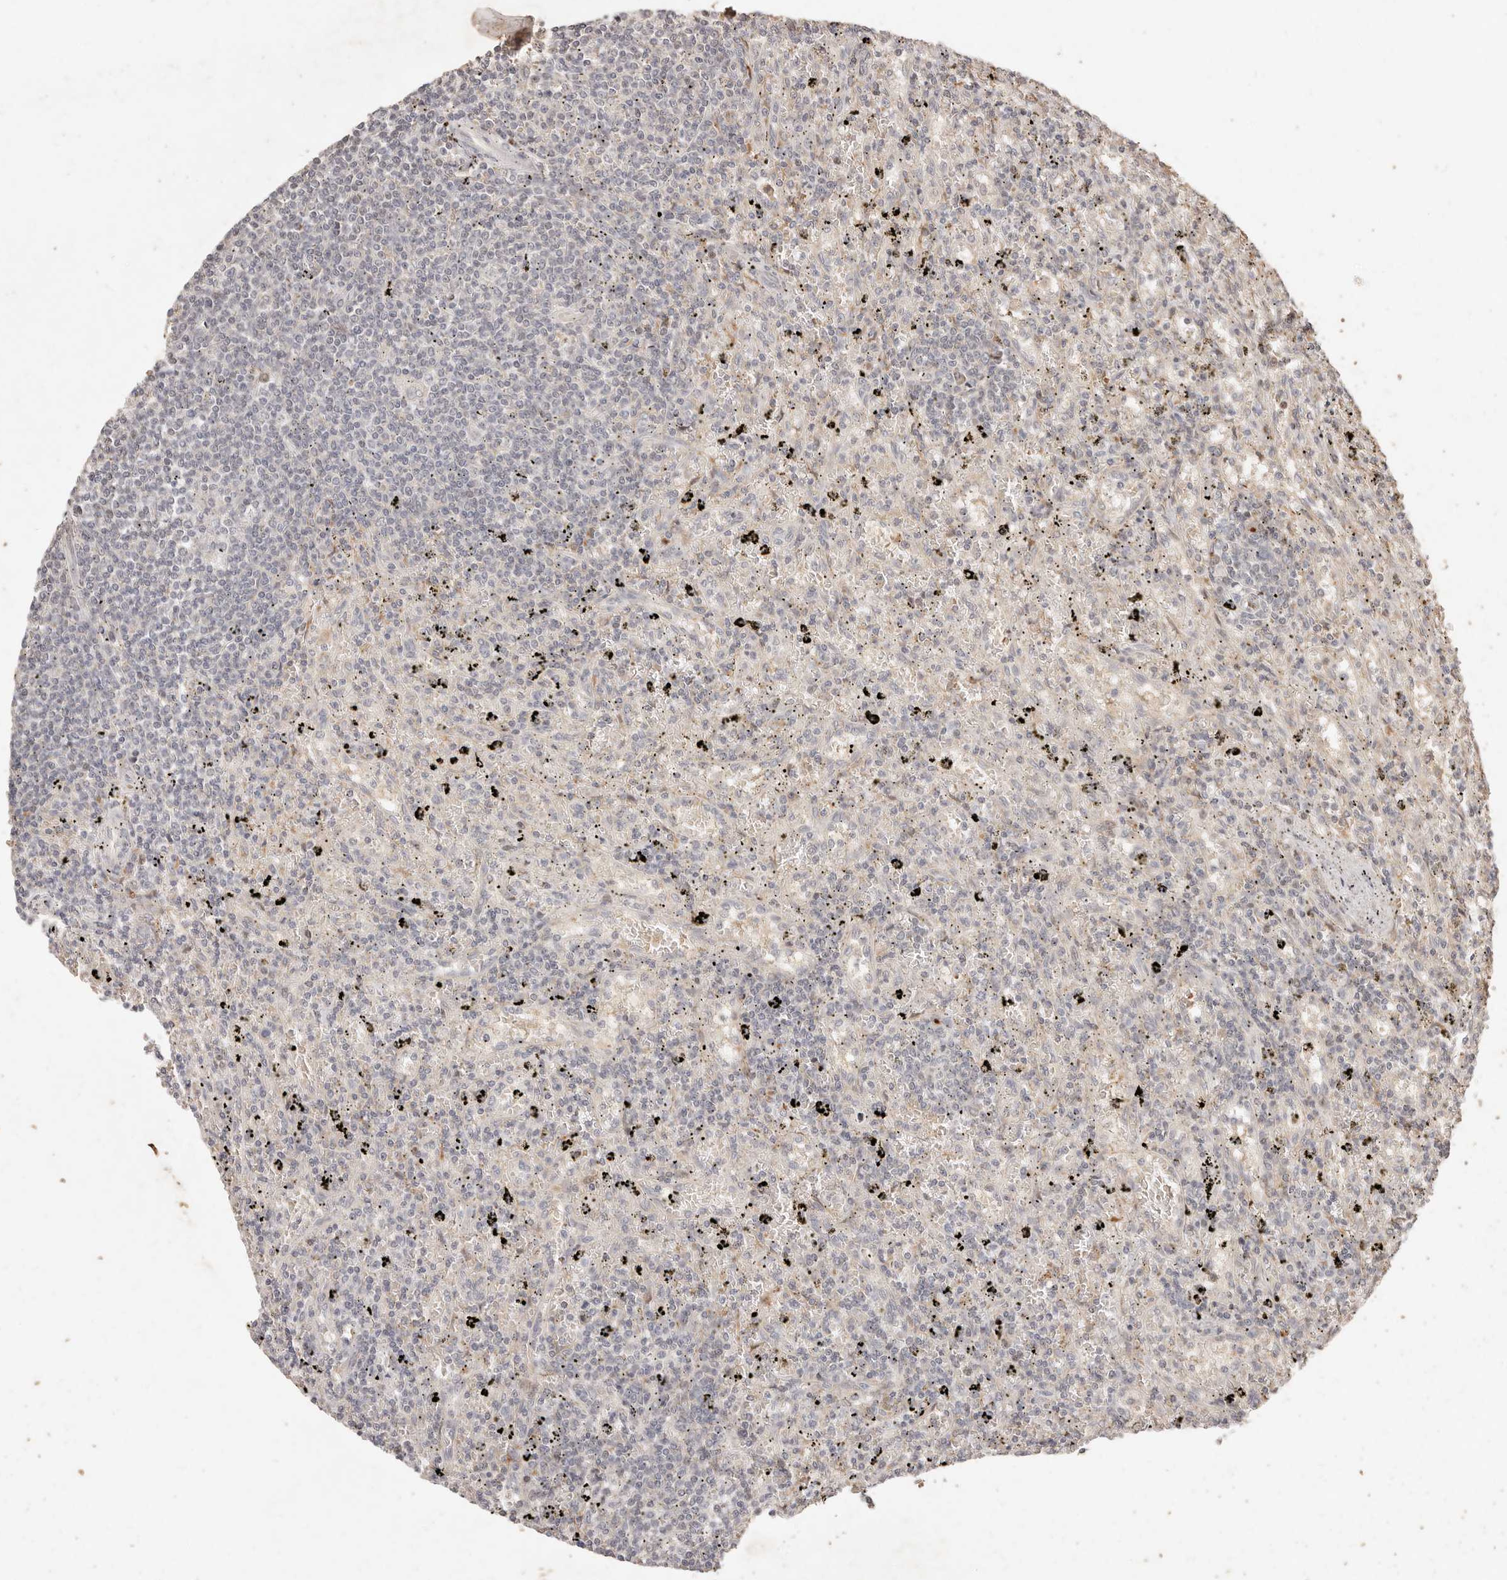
{"staining": {"intensity": "negative", "quantity": "none", "location": "none"}, "tissue": "lymphoma", "cell_type": "Tumor cells", "image_type": "cancer", "snomed": [{"axis": "morphology", "description": "Malignant lymphoma, non-Hodgkin's type, Low grade"}, {"axis": "topography", "description": "Spleen"}], "caption": "Photomicrograph shows no protein expression in tumor cells of lymphoma tissue.", "gene": "KIF9", "patient": {"sex": "male", "age": 76}}